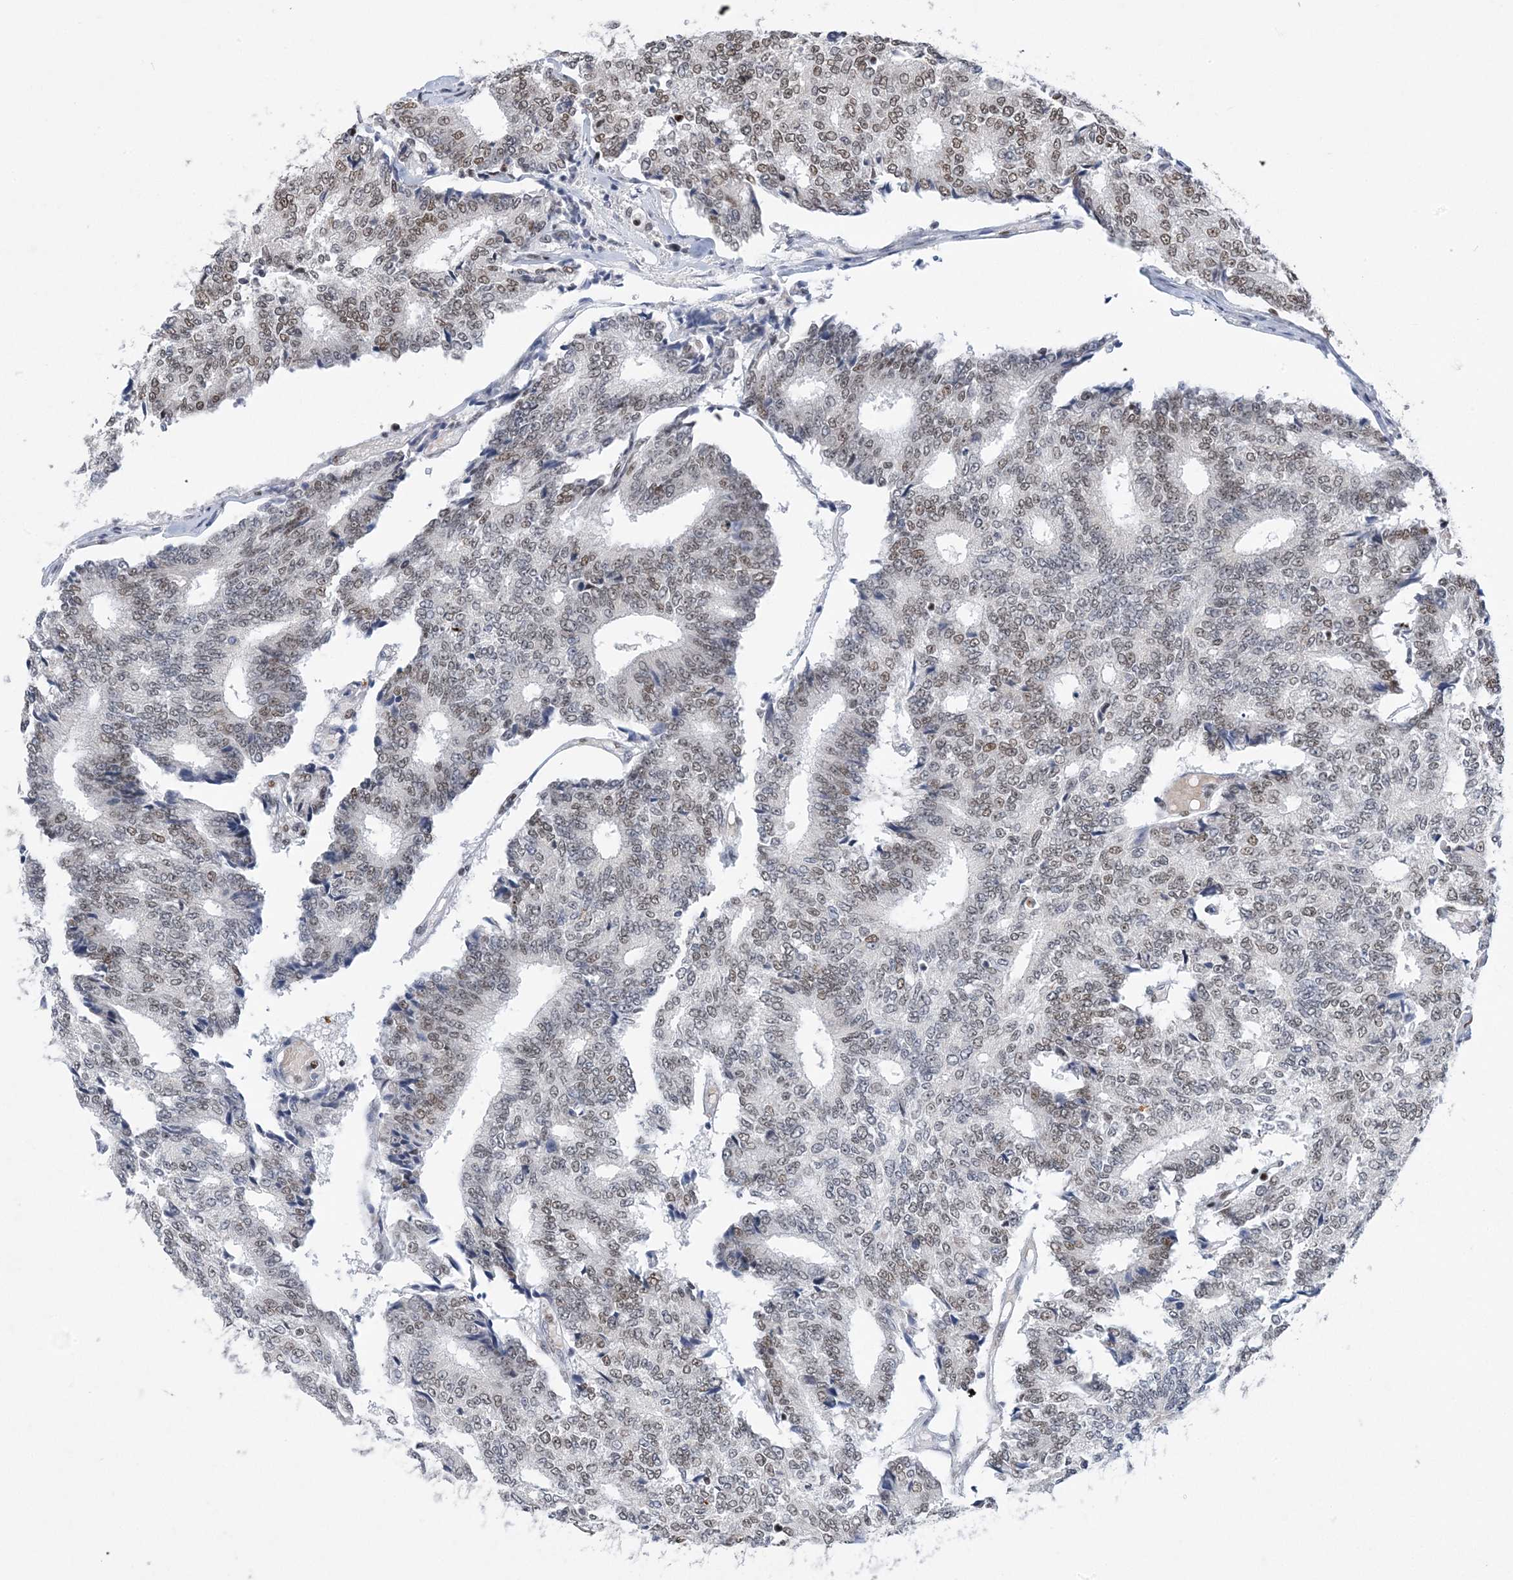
{"staining": {"intensity": "moderate", "quantity": ">75%", "location": "nuclear"}, "tissue": "prostate cancer", "cell_type": "Tumor cells", "image_type": "cancer", "snomed": [{"axis": "morphology", "description": "Normal tissue, NOS"}, {"axis": "morphology", "description": "Adenocarcinoma, High grade"}, {"axis": "topography", "description": "Prostate"}, {"axis": "topography", "description": "Seminal veicle"}], "caption": "IHC (DAB) staining of human prostate cancer displays moderate nuclear protein positivity in approximately >75% of tumor cells.", "gene": "ZBTB7A", "patient": {"sex": "male", "age": 55}}